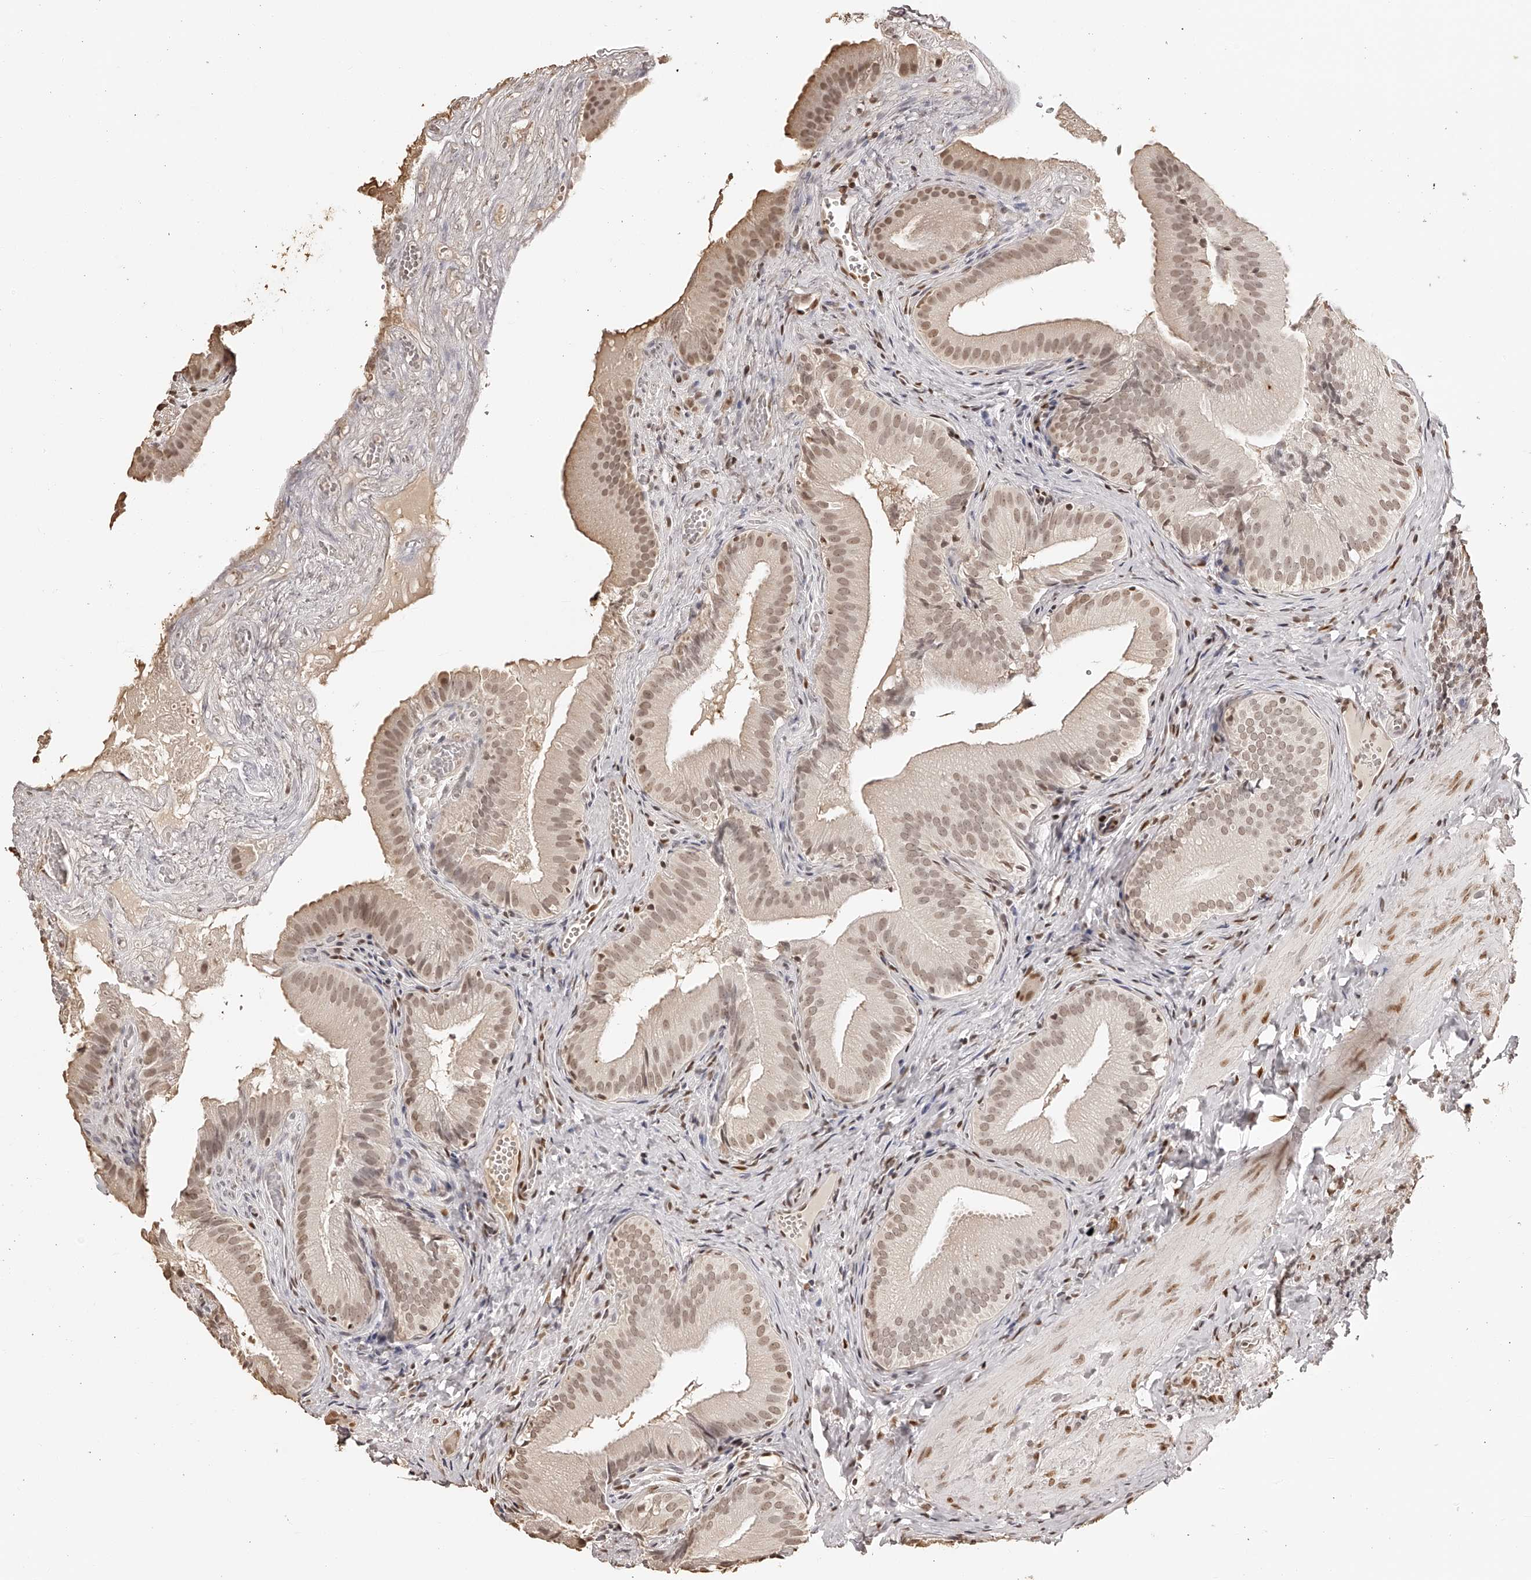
{"staining": {"intensity": "weak", "quantity": ">75%", "location": "nuclear"}, "tissue": "gallbladder", "cell_type": "Glandular cells", "image_type": "normal", "snomed": [{"axis": "morphology", "description": "Normal tissue, NOS"}, {"axis": "topography", "description": "Gallbladder"}], "caption": "IHC staining of unremarkable gallbladder, which reveals low levels of weak nuclear expression in about >75% of glandular cells indicating weak nuclear protein positivity. The staining was performed using DAB (brown) for protein detection and nuclei were counterstained in hematoxylin (blue).", "gene": "ZNF503", "patient": {"sex": "female", "age": 30}}